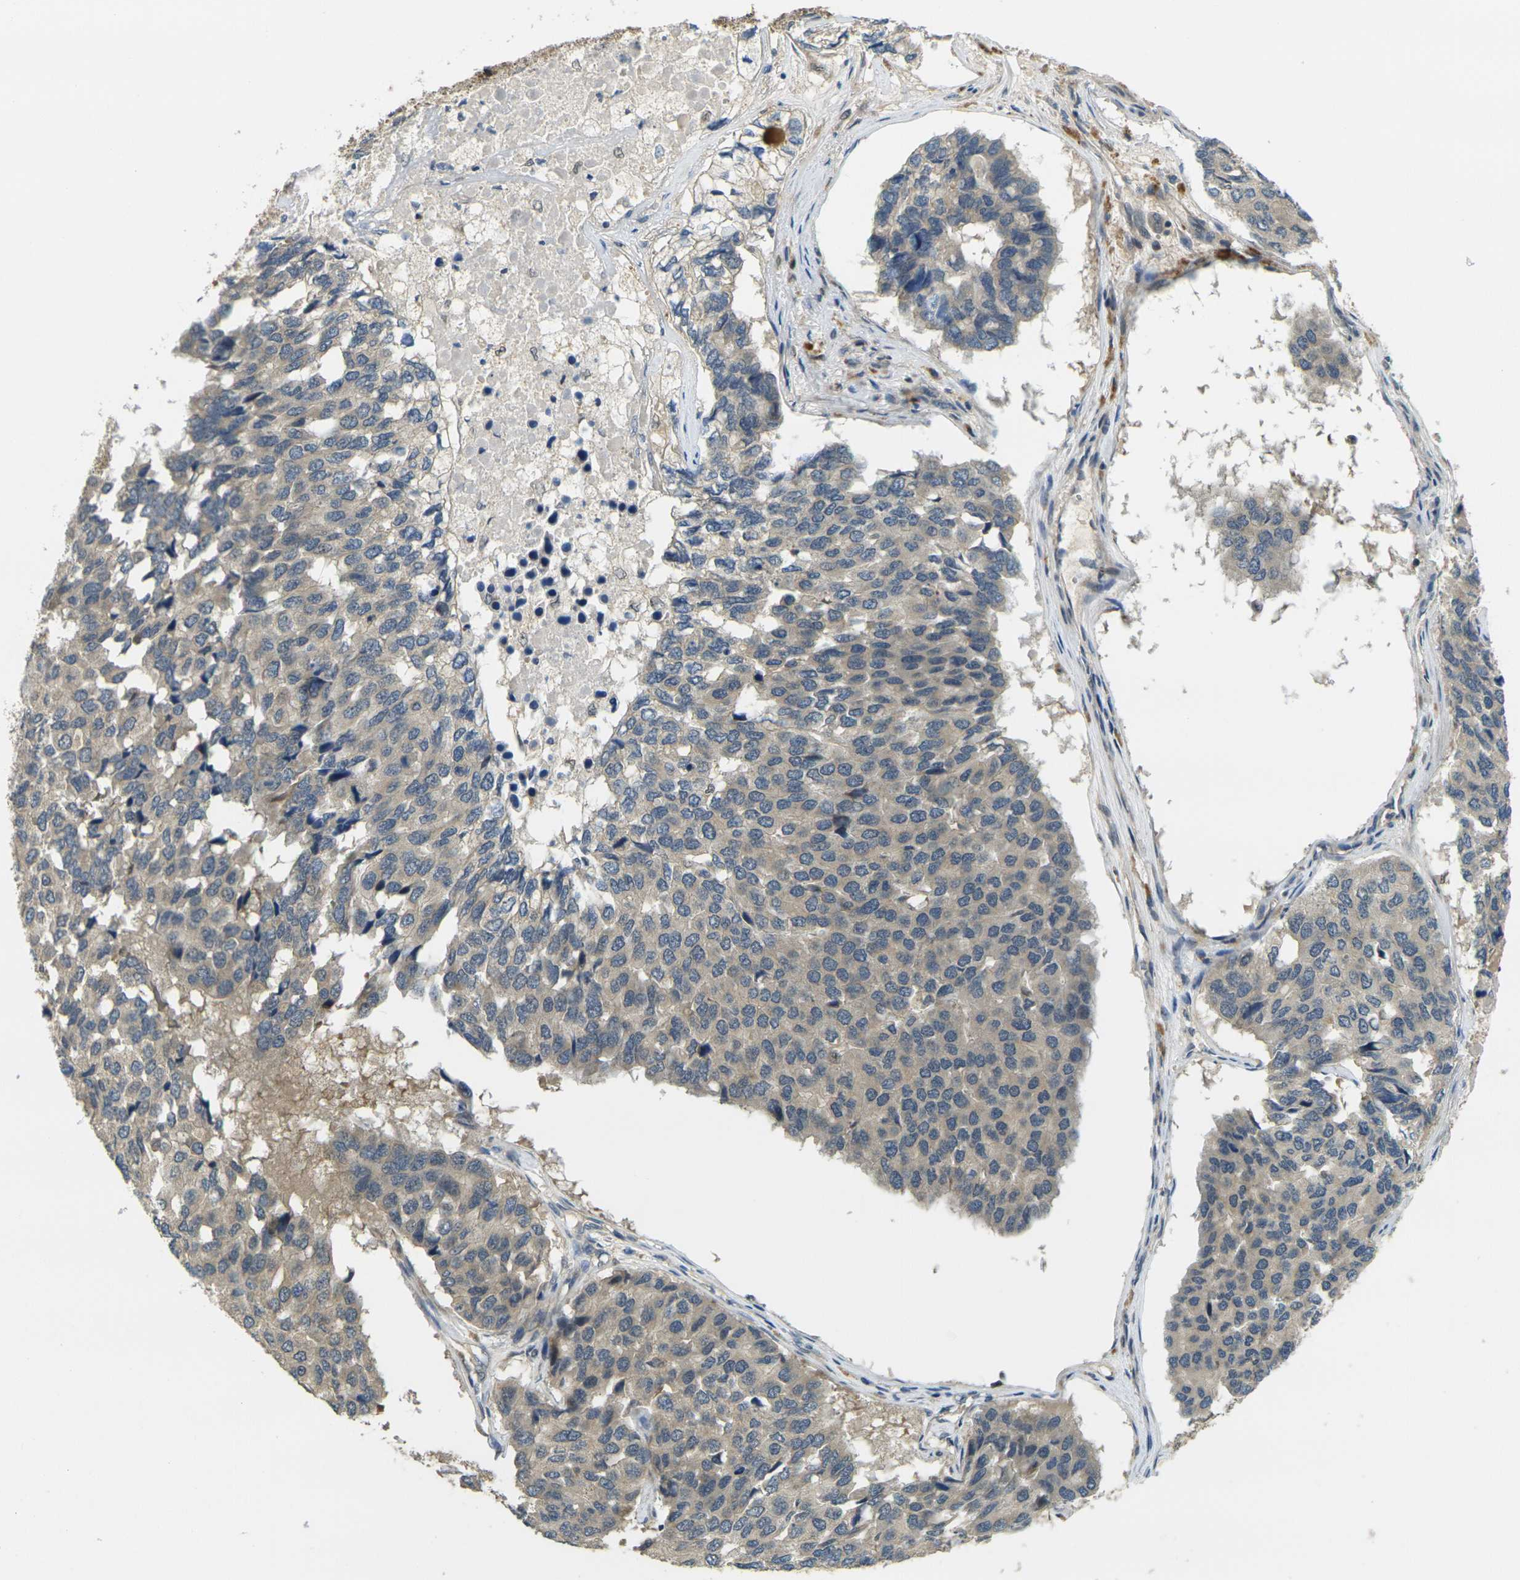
{"staining": {"intensity": "negative", "quantity": "none", "location": "none"}, "tissue": "pancreatic cancer", "cell_type": "Tumor cells", "image_type": "cancer", "snomed": [{"axis": "morphology", "description": "Adenocarcinoma, NOS"}, {"axis": "topography", "description": "Pancreas"}], "caption": "This is an IHC histopathology image of human adenocarcinoma (pancreatic). There is no expression in tumor cells.", "gene": "KLHL8", "patient": {"sex": "male", "age": 50}}